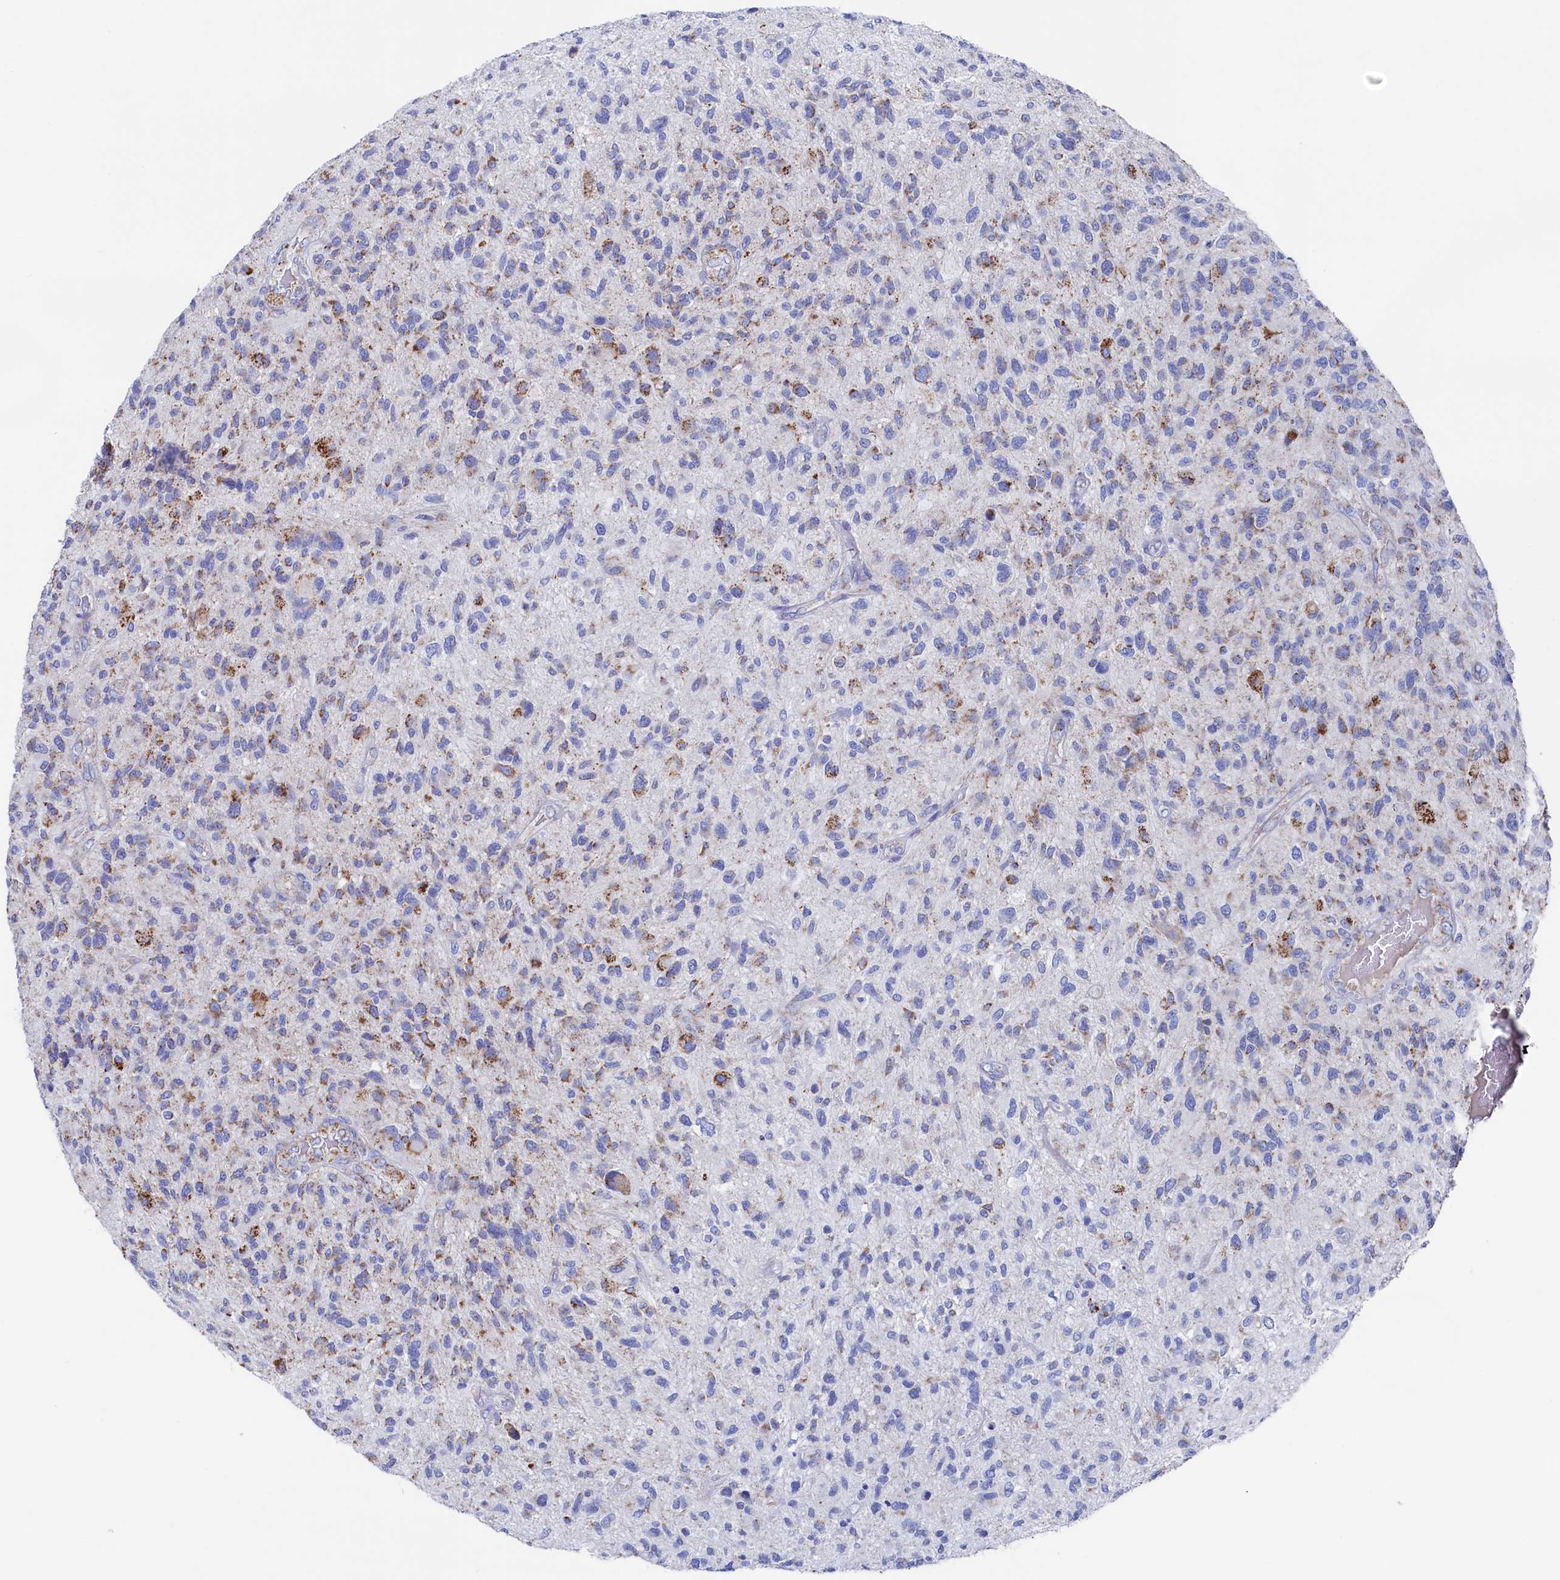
{"staining": {"intensity": "negative", "quantity": "none", "location": "none"}, "tissue": "glioma", "cell_type": "Tumor cells", "image_type": "cancer", "snomed": [{"axis": "morphology", "description": "Glioma, malignant, High grade"}, {"axis": "topography", "description": "Brain"}], "caption": "Immunohistochemistry image of neoplastic tissue: human high-grade glioma (malignant) stained with DAB exhibits no significant protein staining in tumor cells.", "gene": "MMAB", "patient": {"sex": "male", "age": 47}}